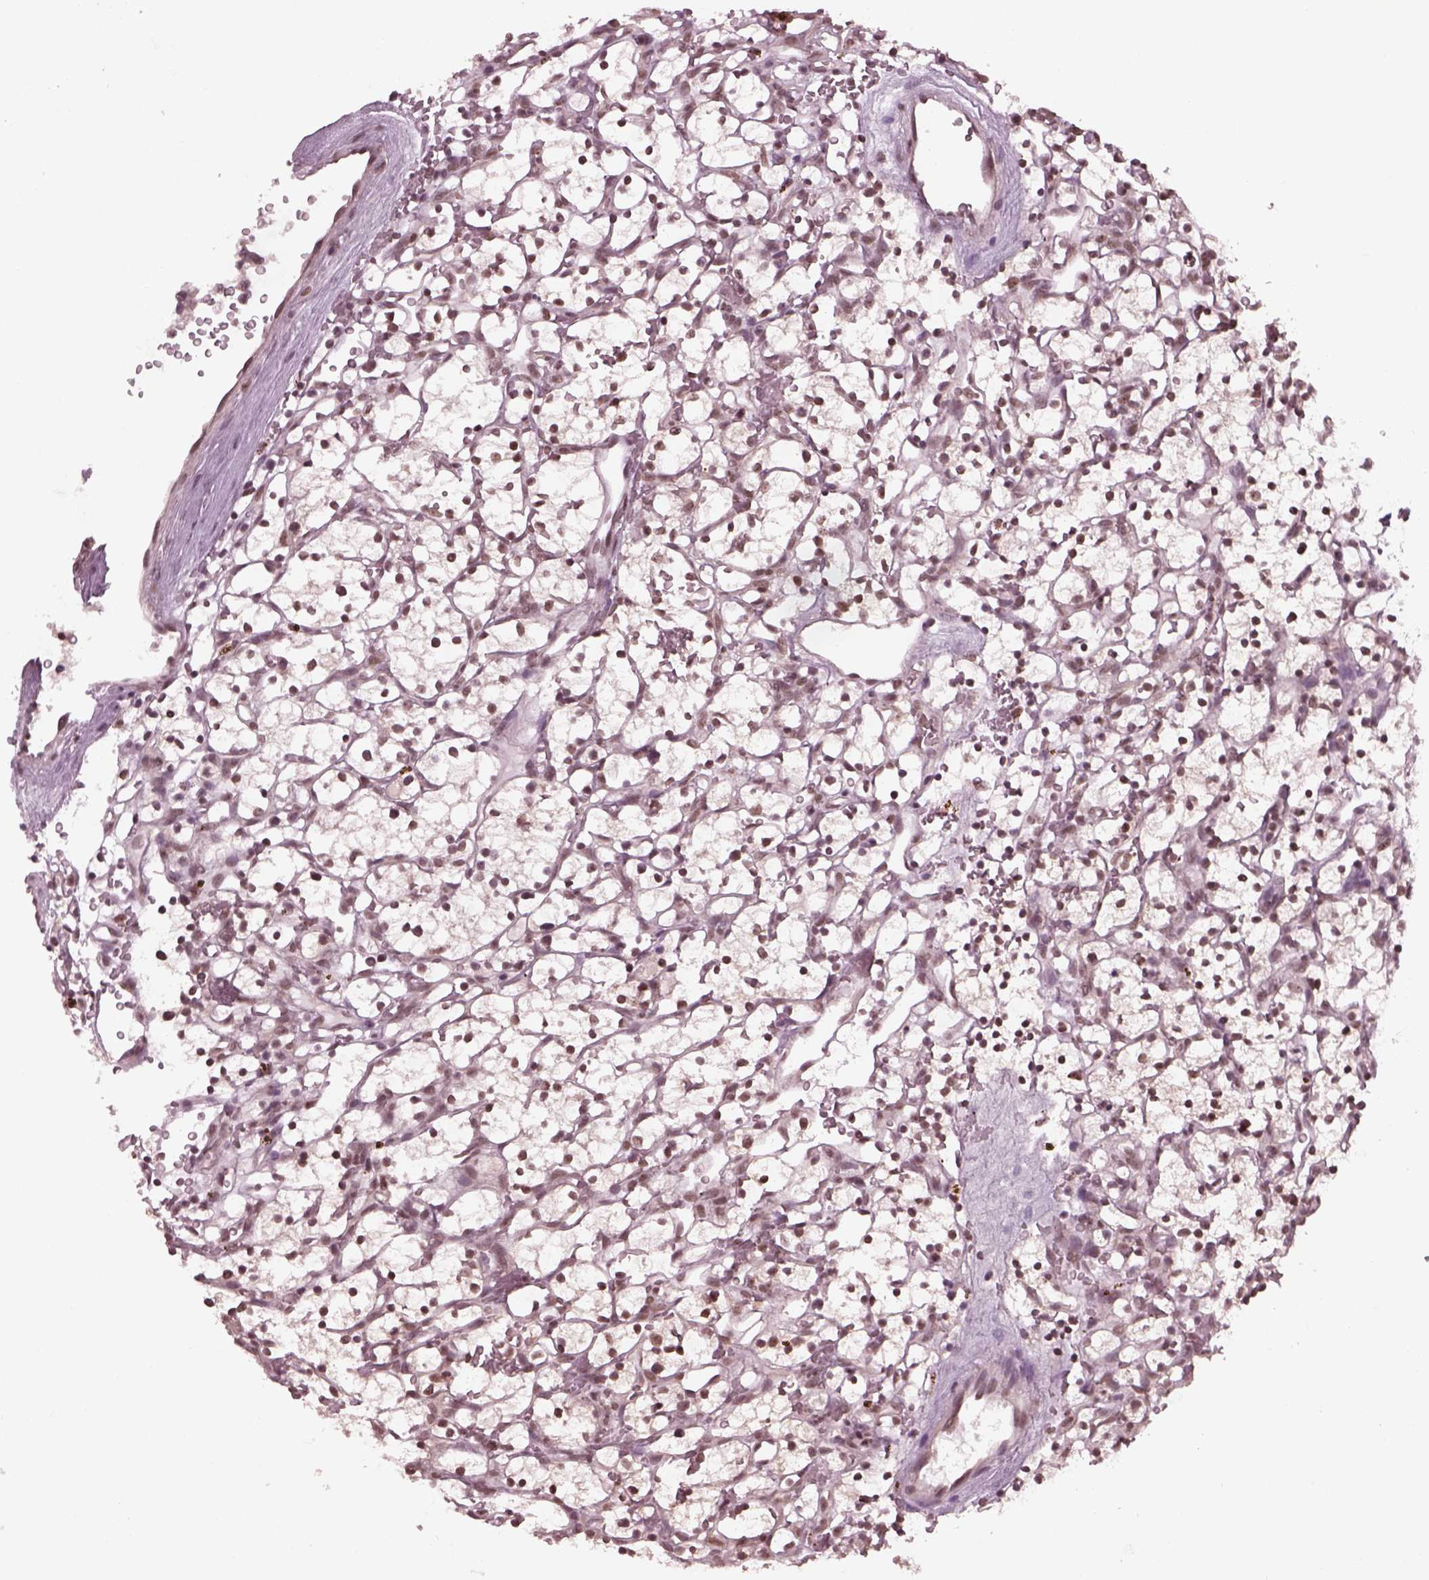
{"staining": {"intensity": "weak", "quantity": "25%-75%", "location": "nuclear"}, "tissue": "renal cancer", "cell_type": "Tumor cells", "image_type": "cancer", "snomed": [{"axis": "morphology", "description": "Adenocarcinoma, NOS"}, {"axis": "topography", "description": "Kidney"}], "caption": "Renal cancer was stained to show a protein in brown. There is low levels of weak nuclear positivity in approximately 25%-75% of tumor cells.", "gene": "RUVBL2", "patient": {"sex": "female", "age": 64}}